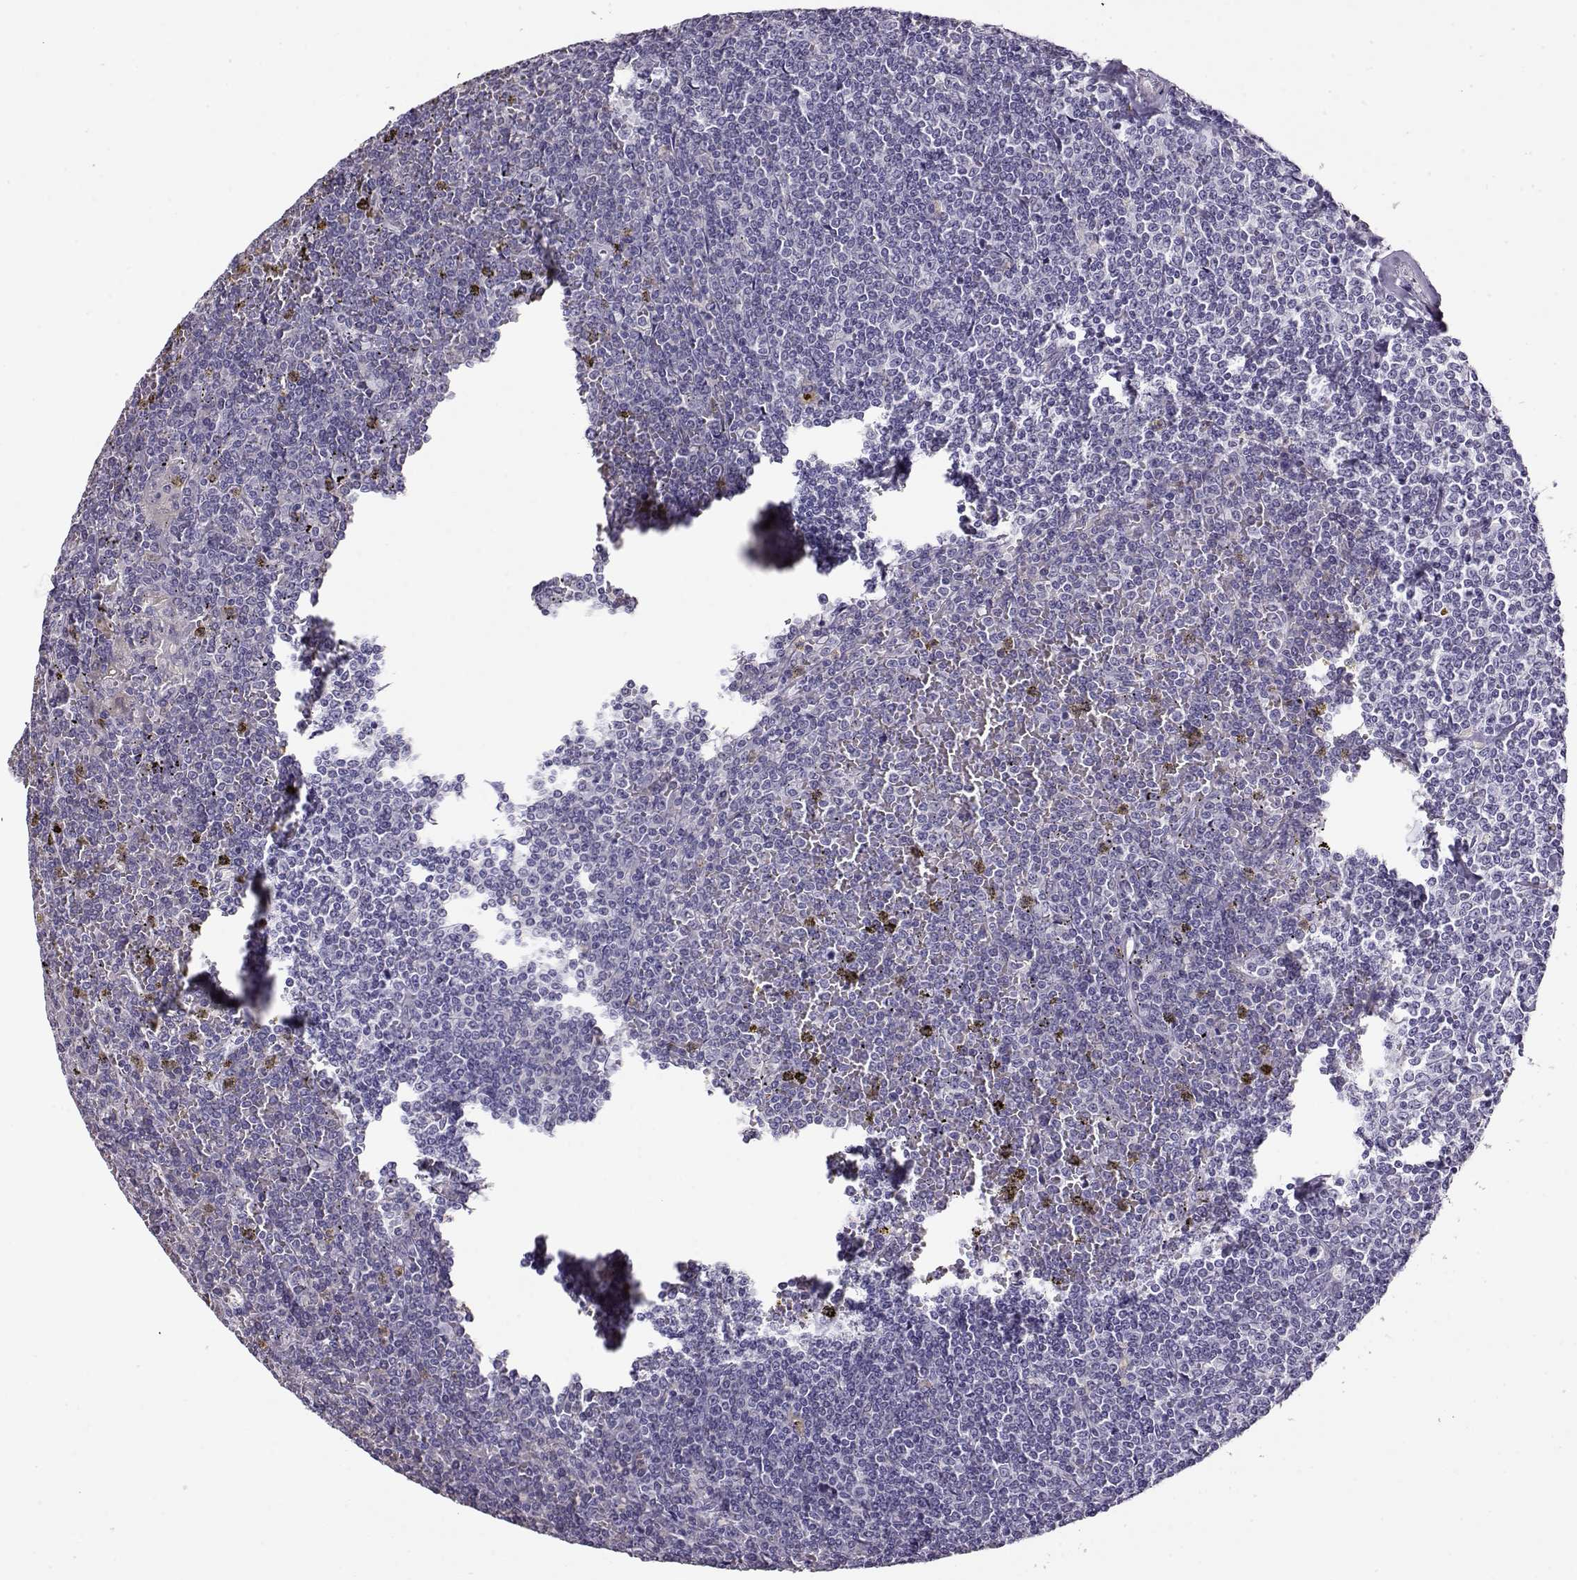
{"staining": {"intensity": "negative", "quantity": "none", "location": "none"}, "tissue": "lymphoma", "cell_type": "Tumor cells", "image_type": "cancer", "snomed": [{"axis": "morphology", "description": "Malignant lymphoma, non-Hodgkin's type, Low grade"}, {"axis": "topography", "description": "Spleen"}], "caption": "An immunohistochemistry (IHC) photomicrograph of lymphoma is shown. There is no staining in tumor cells of lymphoma.", "gene": "CCR8", "patient": {"sex": "female", "age": 19}}